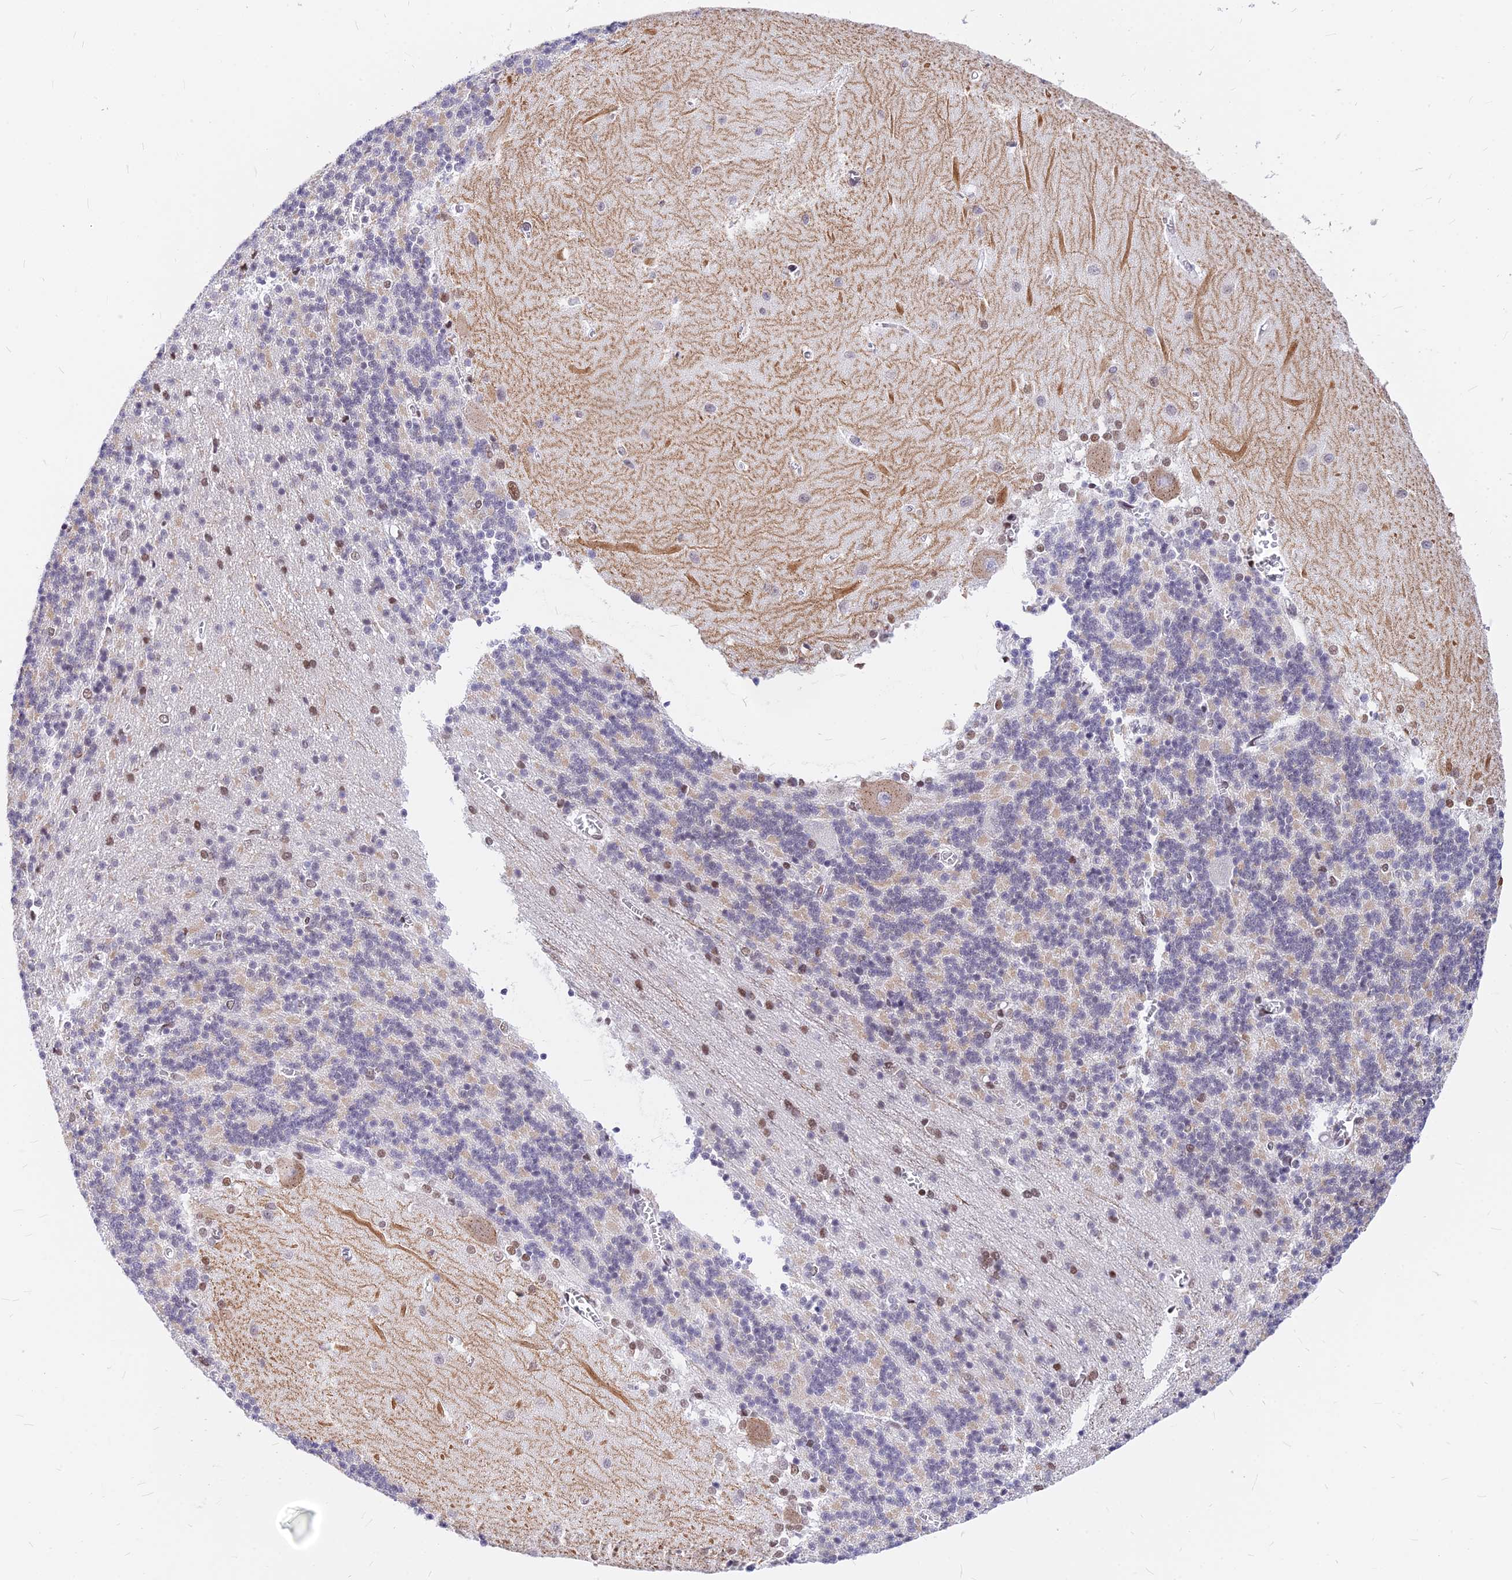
{"staining": {"intensity": "weak", "quantity": "<25%", "location": "cytoplasmic/membranous"}, "tissue": "cerebellum", "cell_type": "Cells in granular layer", "image_type": "normal", "snomed": [{"axis": "morphology", "description": "Normal tissue, NOS"}, {"axis": "topography", "description": "Cerebellum"}], "caption": "Human cerebellum stained for a protein using immunohistochemistry (IHC) shows no positivity in cells in granular layer.", "gene": "KCTD13", "patient": {"sex": "male", "age": 37}}